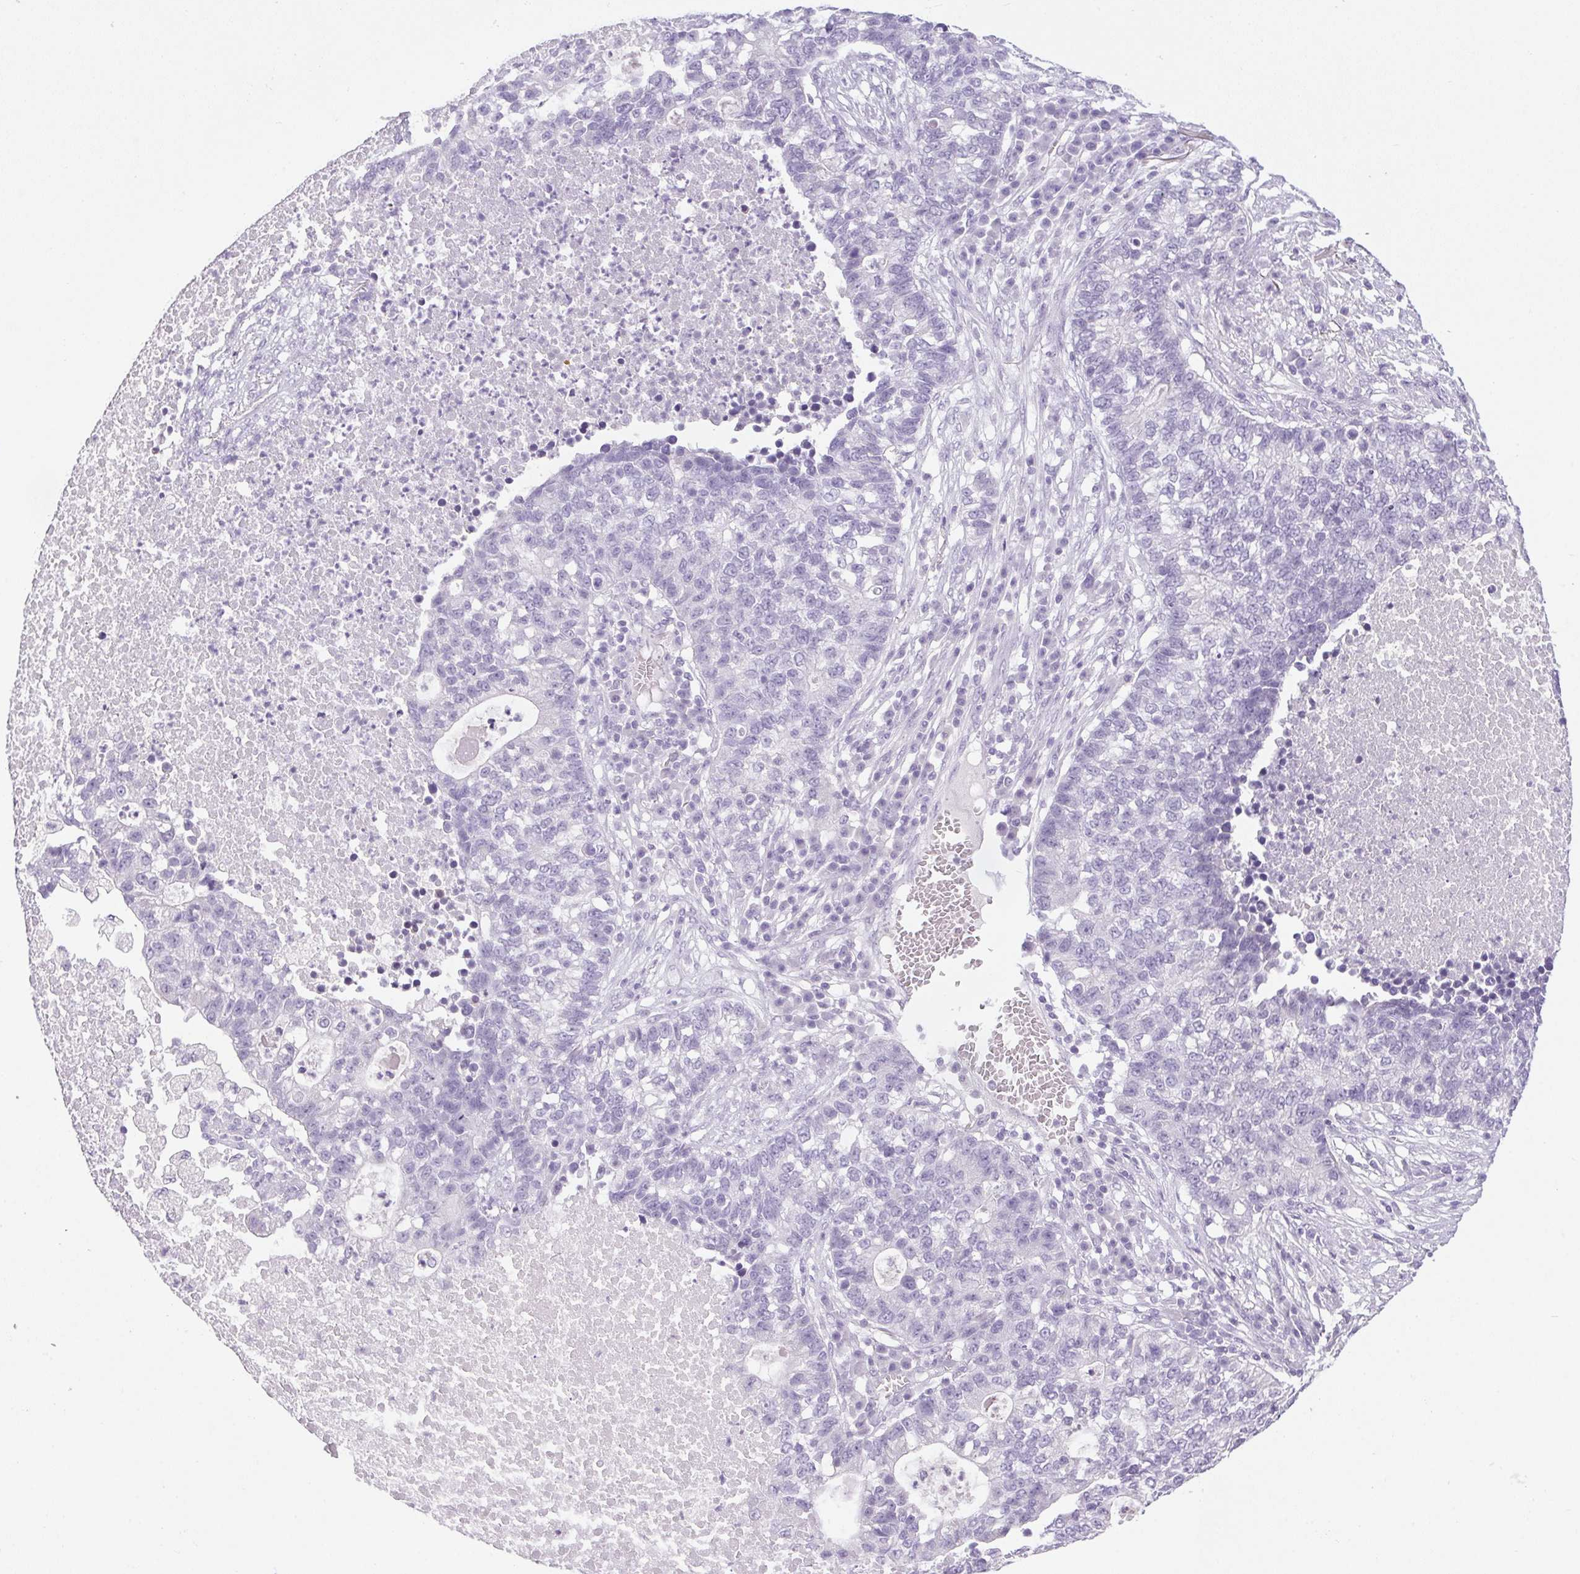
{"staining": {"intensity": "negative", "quantity": "none", "location": "none"}, "tissue": "lung cancer", "cell_type": "Tumor cells", "image_type": "cancer", "snomed": [{"axis": "morphology", "description": "Adenocarcinoma, NOS"}, {"axis": "topography", "description": "Lung"}], "caption": "Human lung adenocarcinoma stained for a protein using immunohistochemistry (IHC) demonstrates no positivity in tumor cells.", "gene": "POPDC2", "patient": {"sex": "male", "age": 57}}